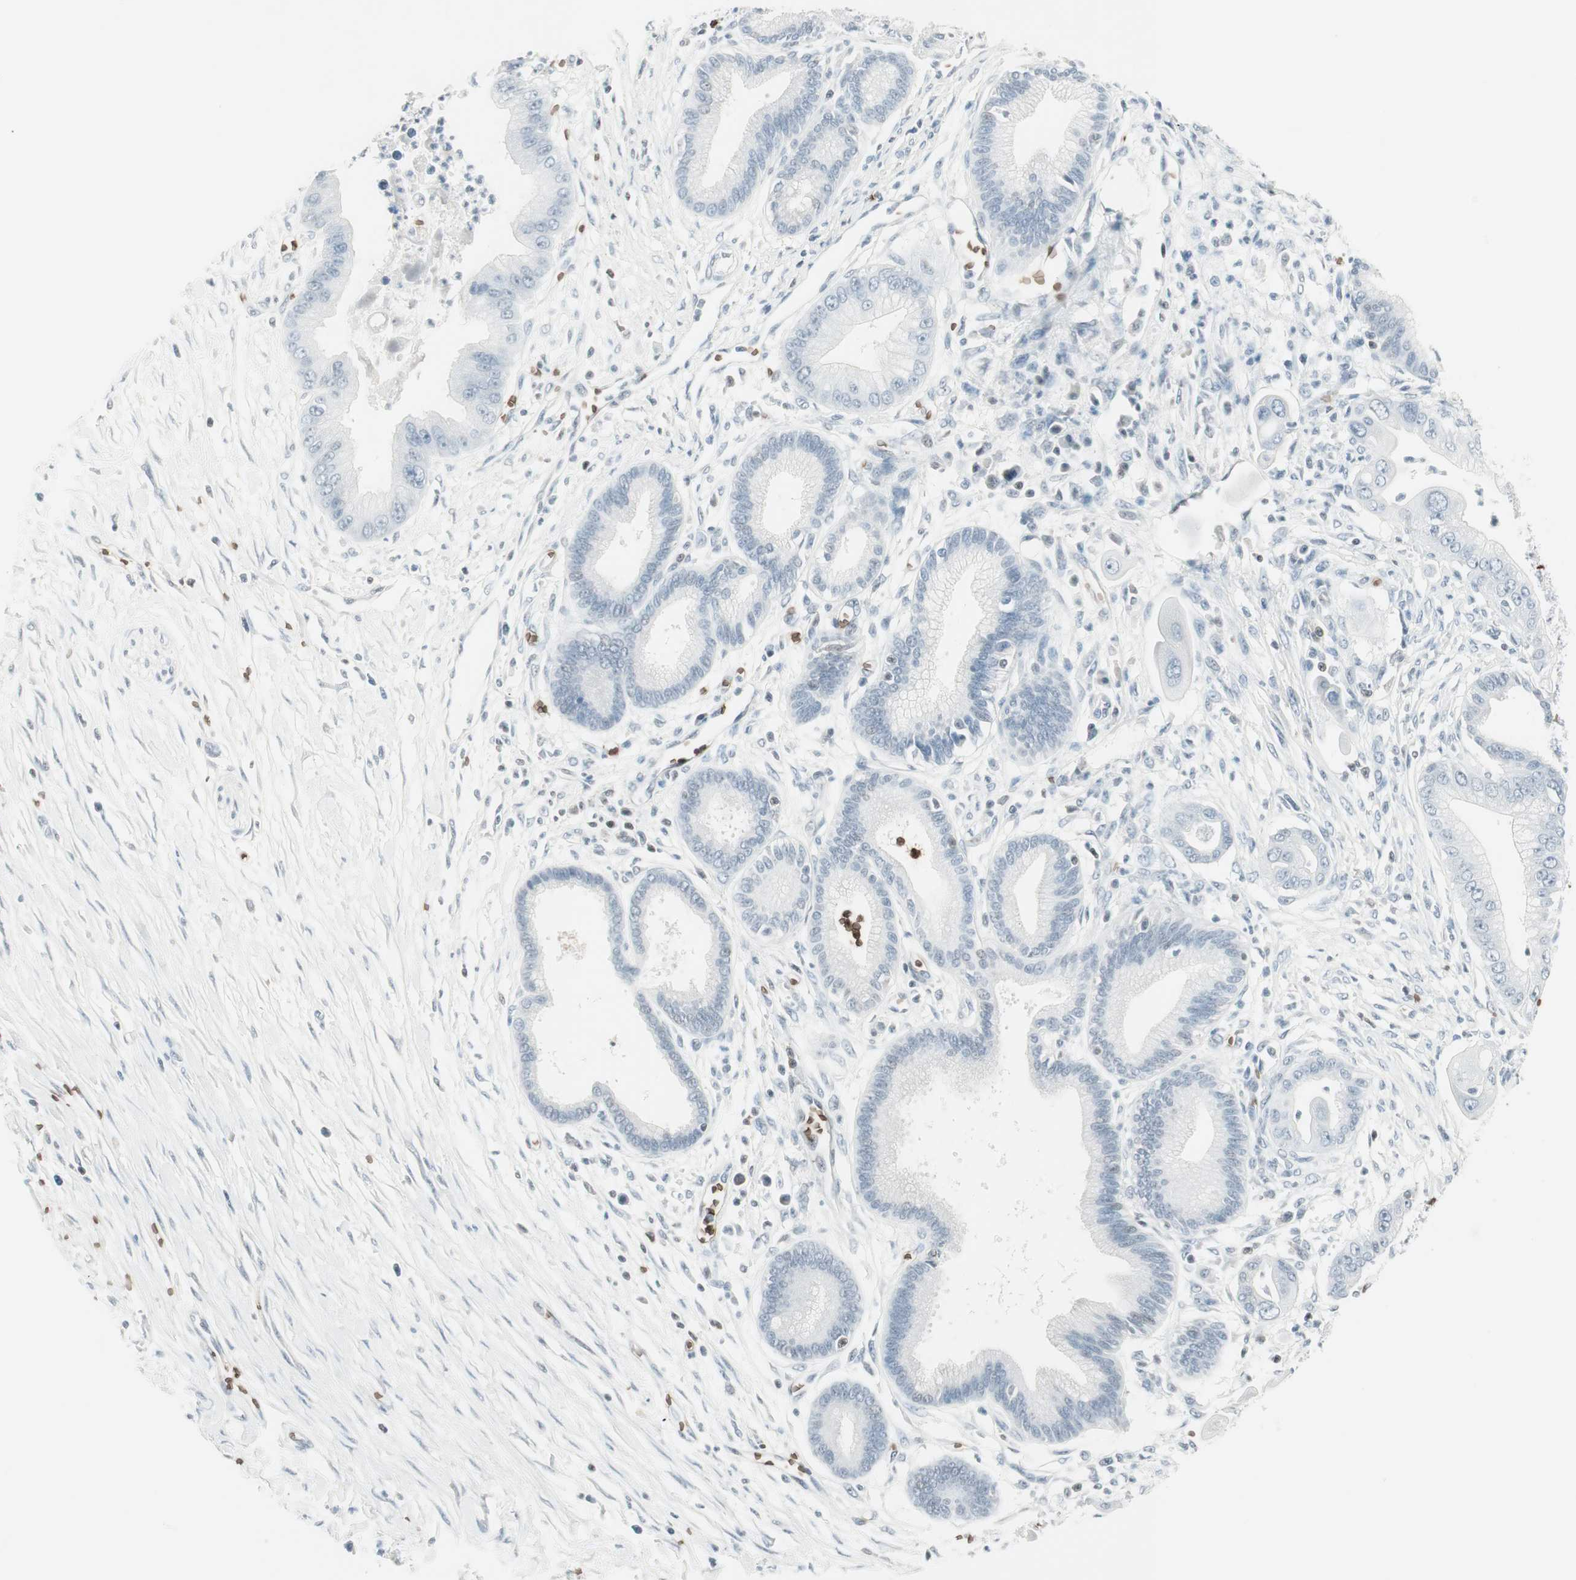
{"staining": {"intensity": "negative", "quantity": "none", "location": "none"}, "tissue": "pancreatic cancer", "cell_type": "Tumor cells", "image_type": "cancer", "snomed": [{"axis": "morphology", "description": "Adenocarcinoma, NOS"}, {"axis": "topography", "description": "Pancreas"}], "caption": "DAB (3,3'-diaminobenzidine) immunohistochemical staining of adenocarcinoma (pancreatic) displays no significant positivity in tumor cells.", "gene": "MAP4K1", "patient": {"sex": "male", "age": 59}}